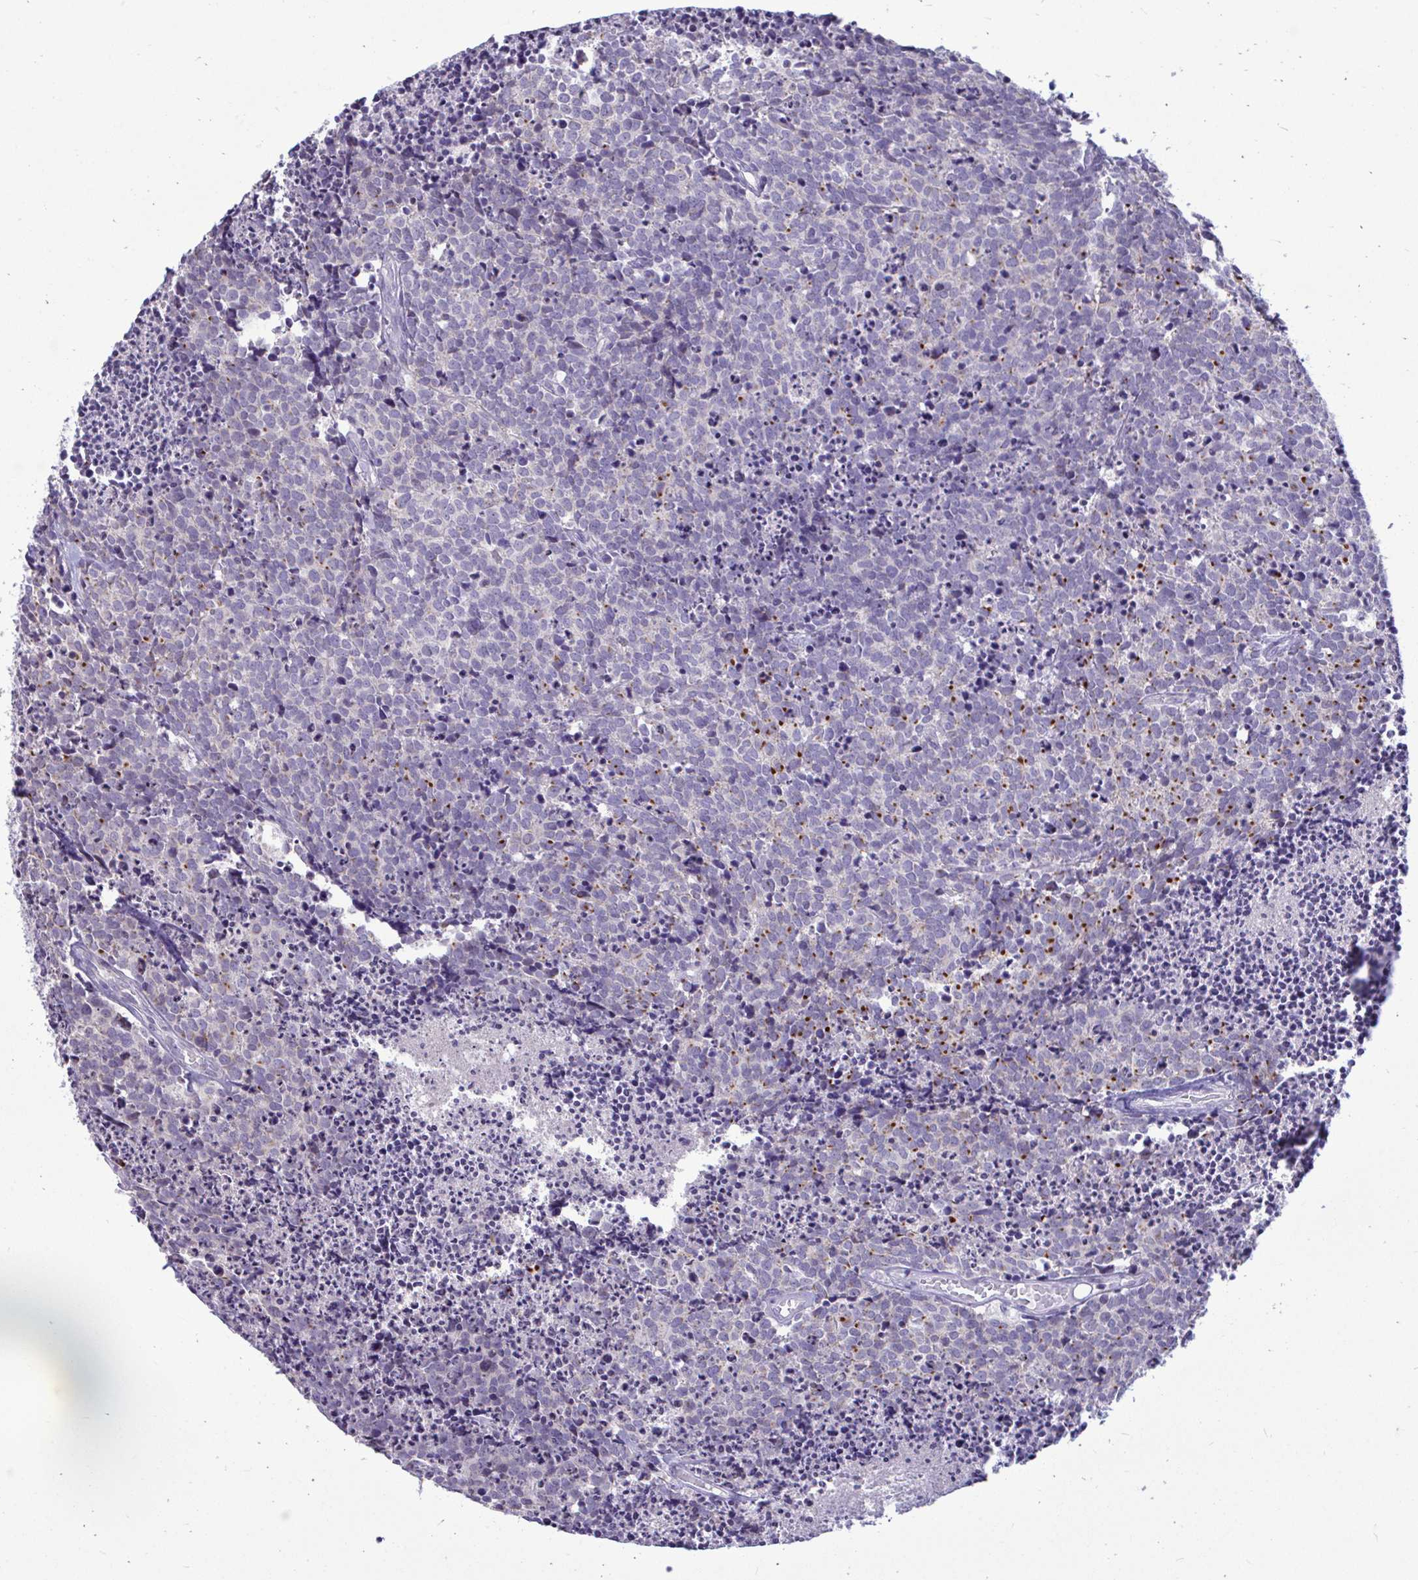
{"staining": {"intensity": "moderate", "quantity": "<25%", "location": "cytoplasmic/membranous"}, "tissue": "carcinoid", "cell_type": "Tumor cells", "image_type": "cancer", "snomed": [{"axis": "morphology", "description": "Carcinoid, malignant, NOS"}, {"axis": "topography", "description": "Skin"}], "caption": "There is low levels of moderate cytoplasmic/membranous positivity in tumor cells of carcinoid, as demonstrated by immunohistochemical staining (brown color).", "gene": "PIGK", "patient": {"sex": "female", "age": 79}}